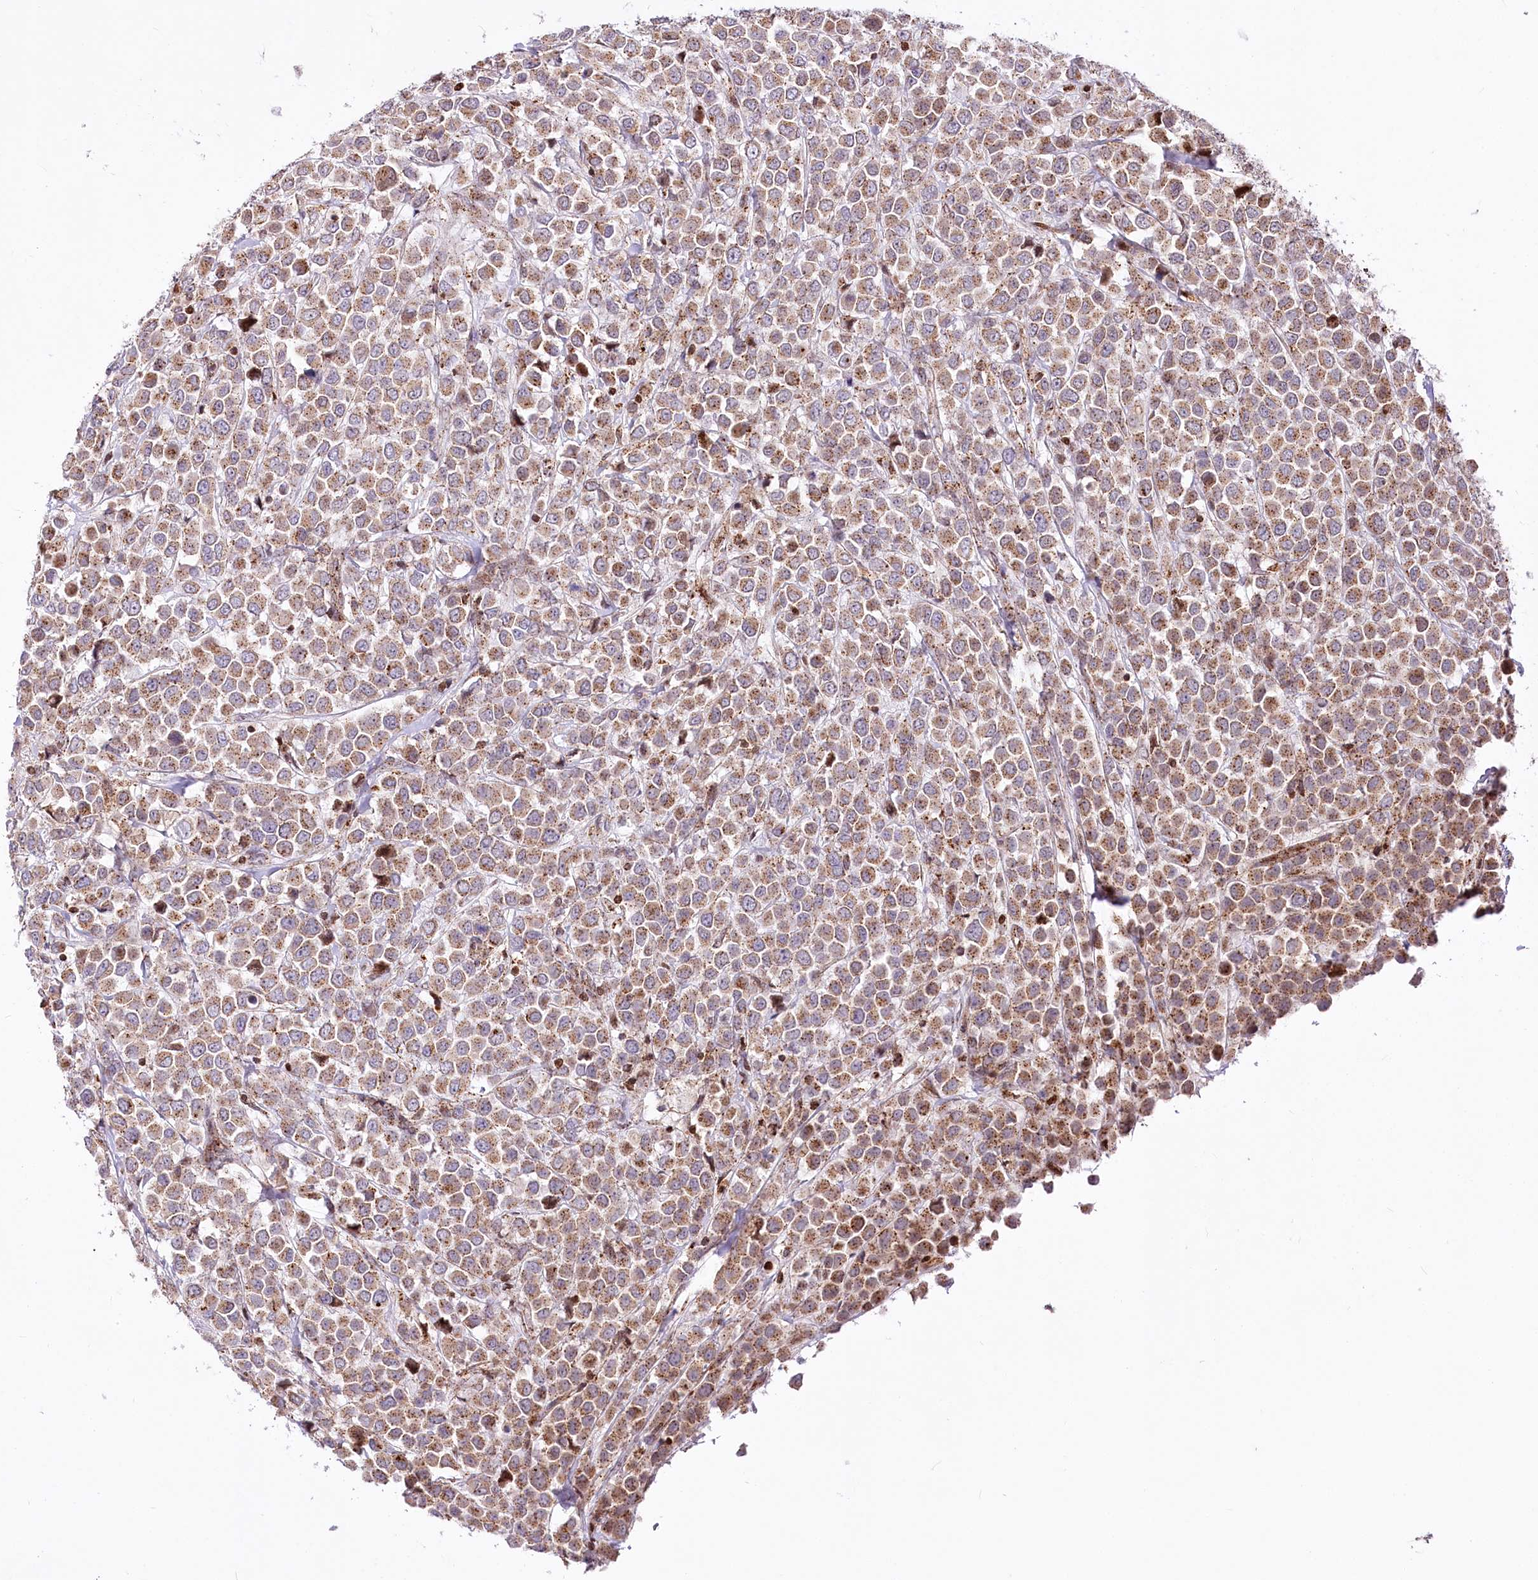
{"staining": {"intensity": "moderate", "quantity": ">75%", "location": "cytoplasmic/membranous"}, "tissue": "breast cancer", "cell_type": "Tumor cells", "image_type": "cancer", "snomed": [{"axis": "morphology", "description": "Duct carcinoma"}, {"axis": "topography", "description": "Breast"}], "caption": "Infiltrating ductal carcinoma (breast) stained for a protein (brown) exhibits moderate cytoplasmic/membranous positive staining in approximately >75% of tumor cells.", "gene": "ZFYVE27", "patient": {"sex": "female", "age": 61}}